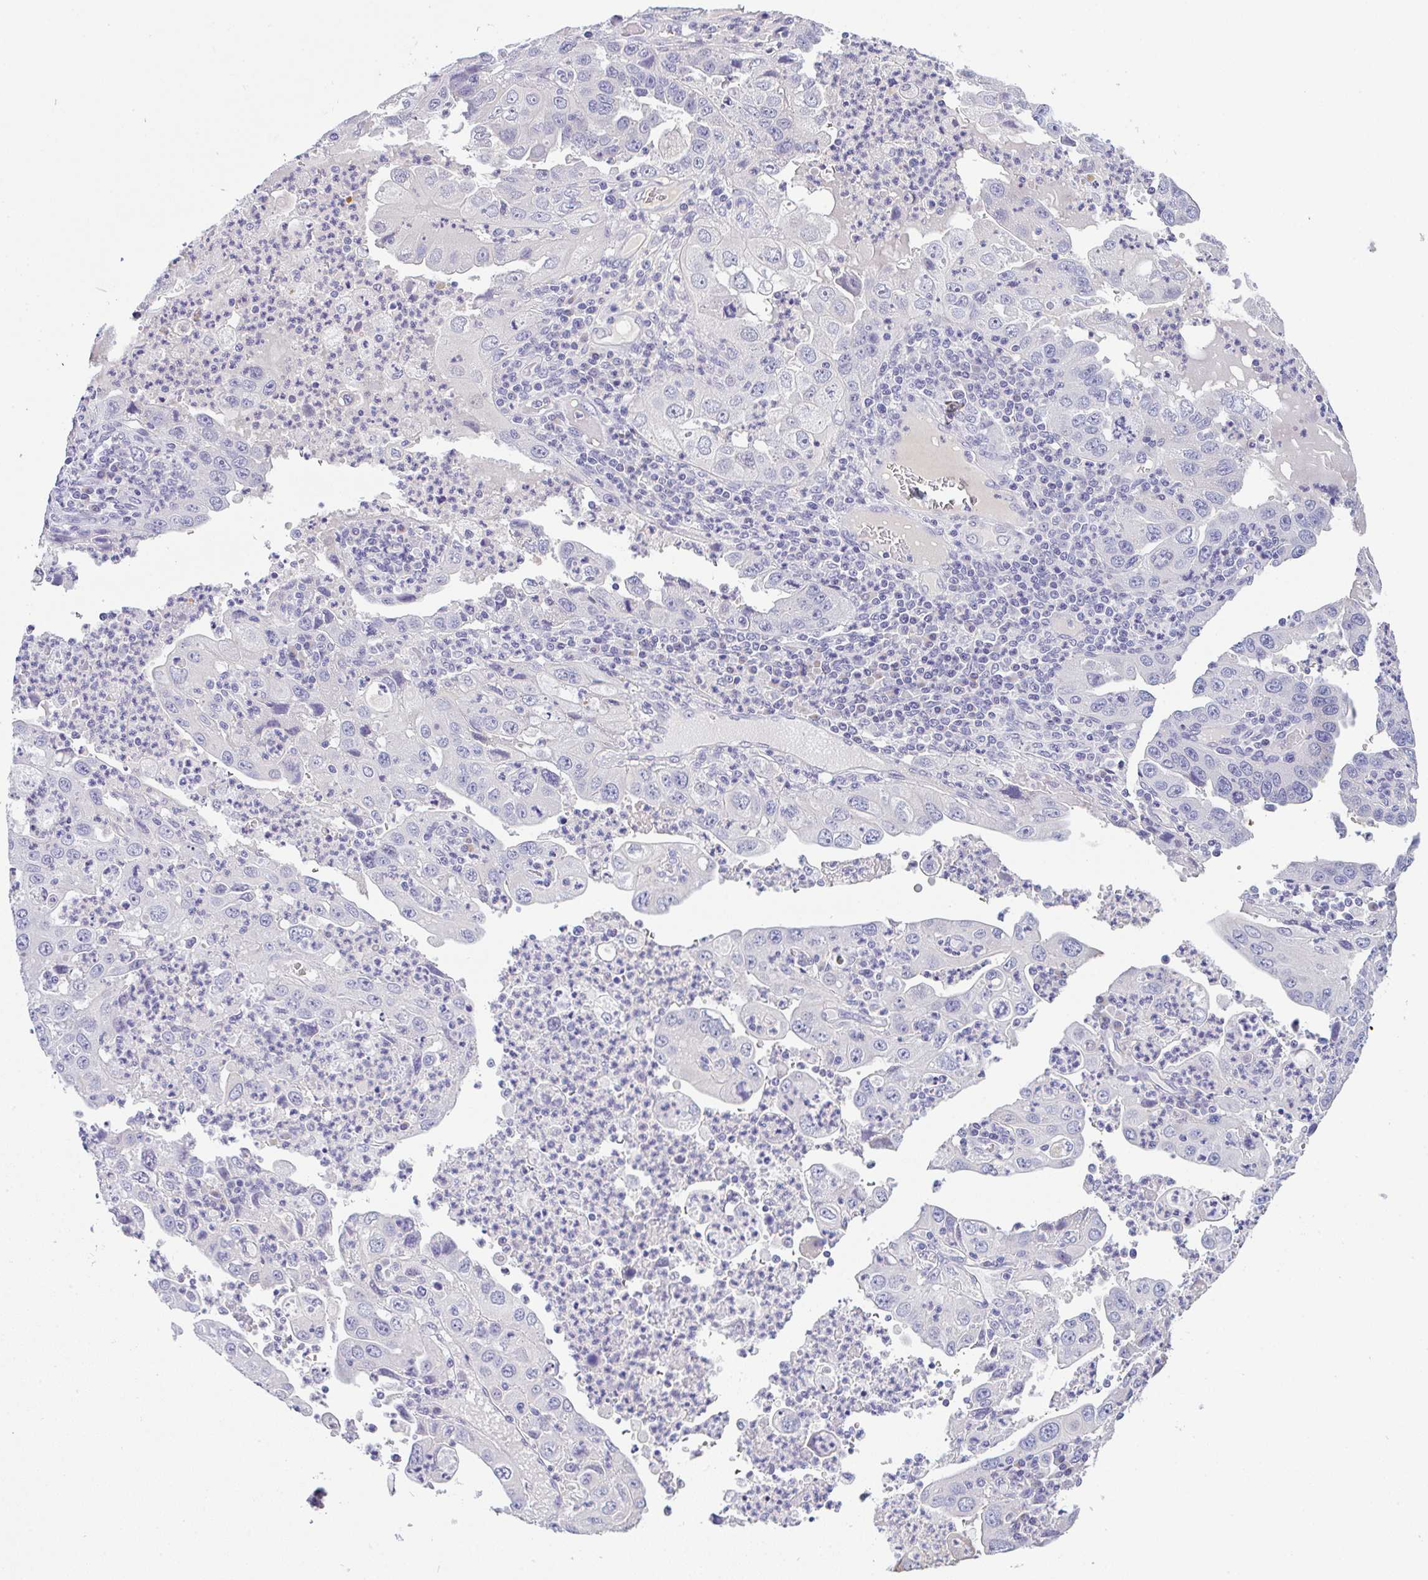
{"staining": {"intensity": "negative", "quantity": "none", "location": "none"}, "tissue": "endometrial cancer", "cell_type": "Tumor cells", "image_type": "cancer", "snomed": [{"axis": "morphology", "description": "Adenocarcinoma, NOS"}, {"axis": "topography", "description": "Uterus"}], "caption": "An IHC micrograph of adenocarcinoma (endometrial) is shown. There is no staining in tumor cells of adenocarcinoma (endometrial).", "gene": "SERPINE3", "patient": {"sex": "female", "age": 62}}